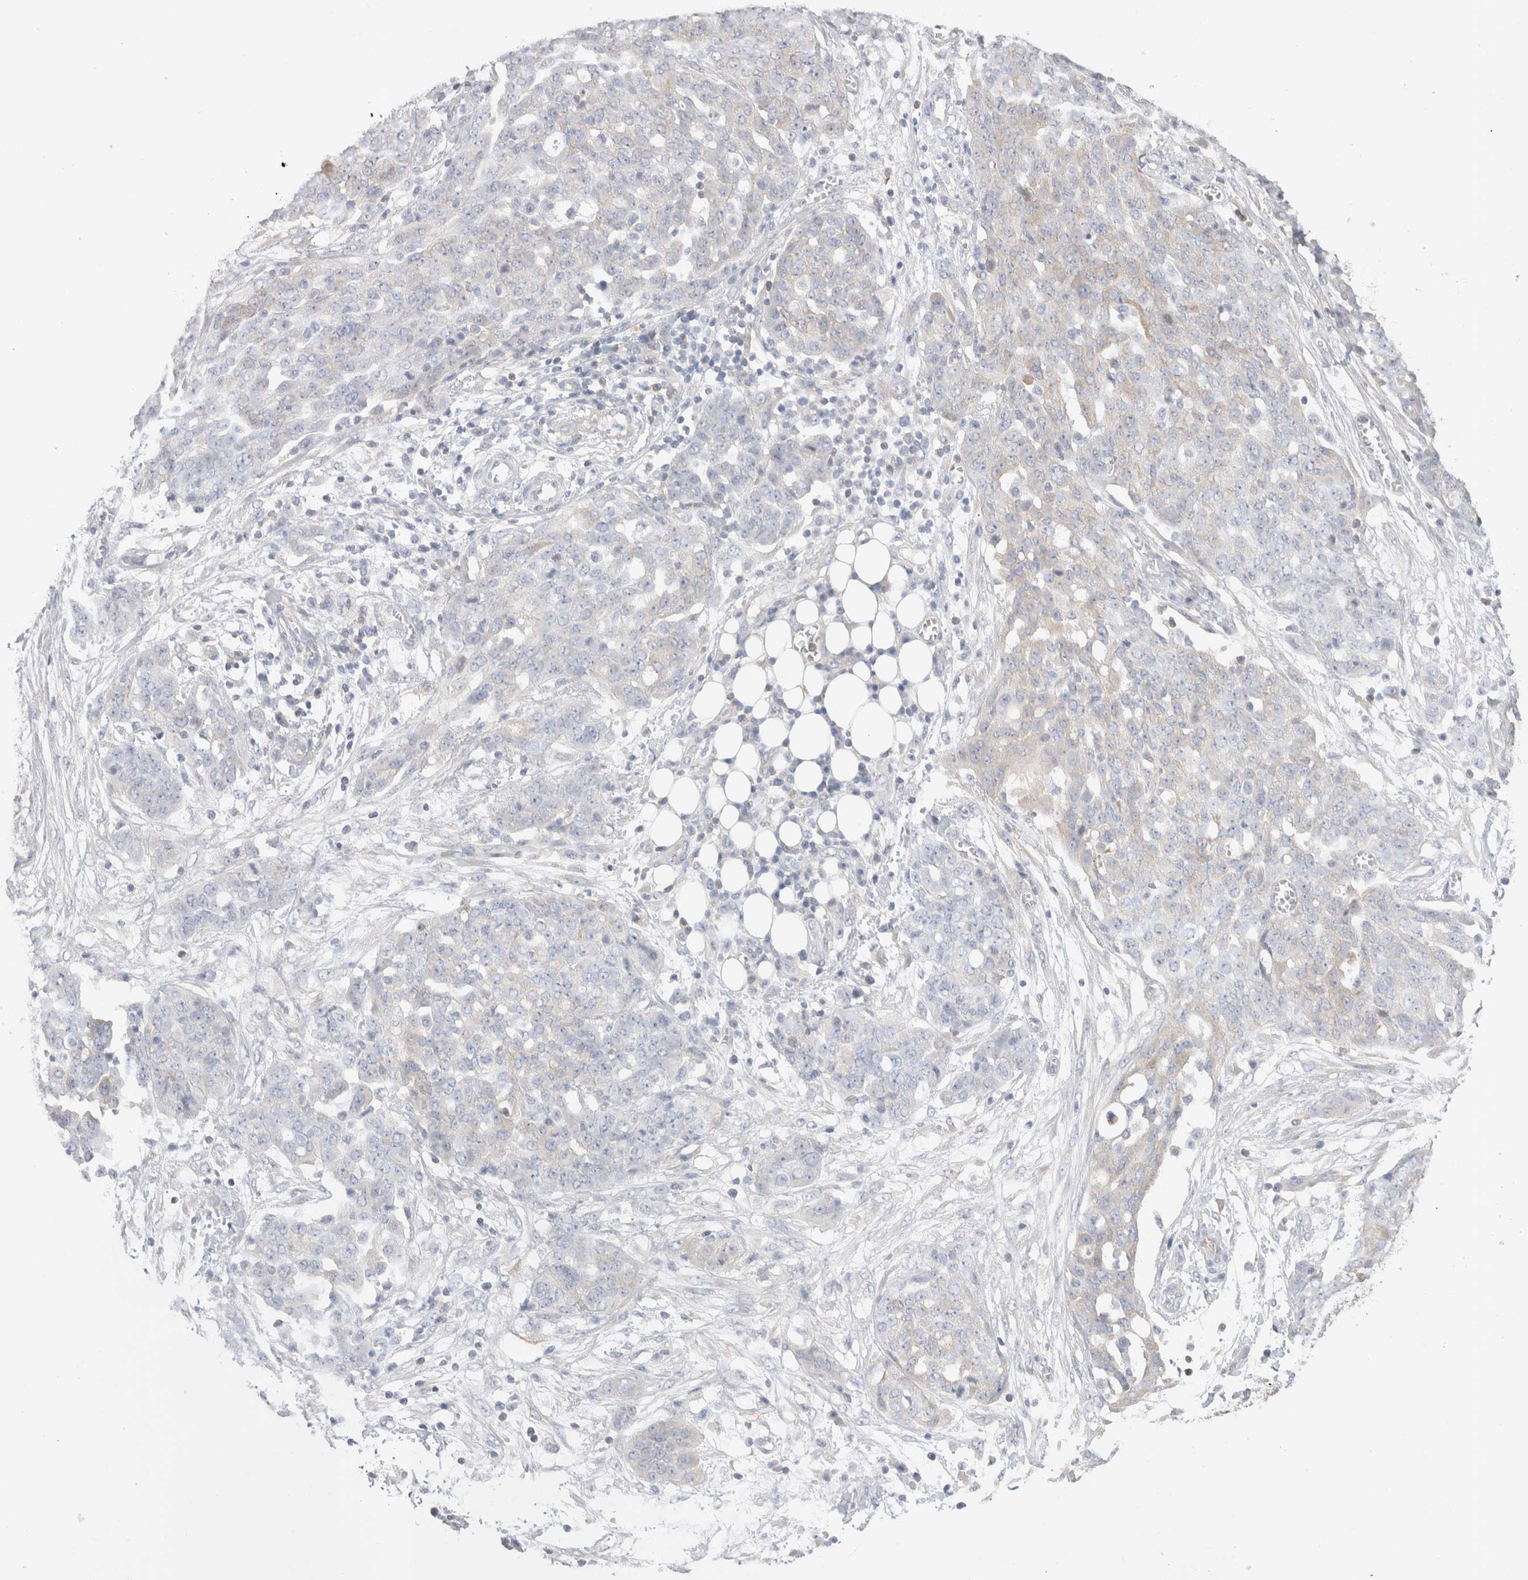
{"staining": {"intensity": "negative", "quantity": "none", "location": "none"}, "tissue": "ovarian cancer", "cell_type": "Tumor cells", "image_type": "cancer", "snomed": [{"axis": "morphology", "description": "Cystadenocarcinoma, serous, NOS"}, {"axis": "topography", "description": "Soft tissue"}, {"axis": "topography", "description": "Ovary"}], "caption": "A high-resolution photomicrograph shows immunohistochemistry staining of ovarian cancer (serous cystadenocarcinoma), which displays no significant staining in tumor cells.", "gene": "CAPN2", "patient": {"sex": "female", "age": 57}}